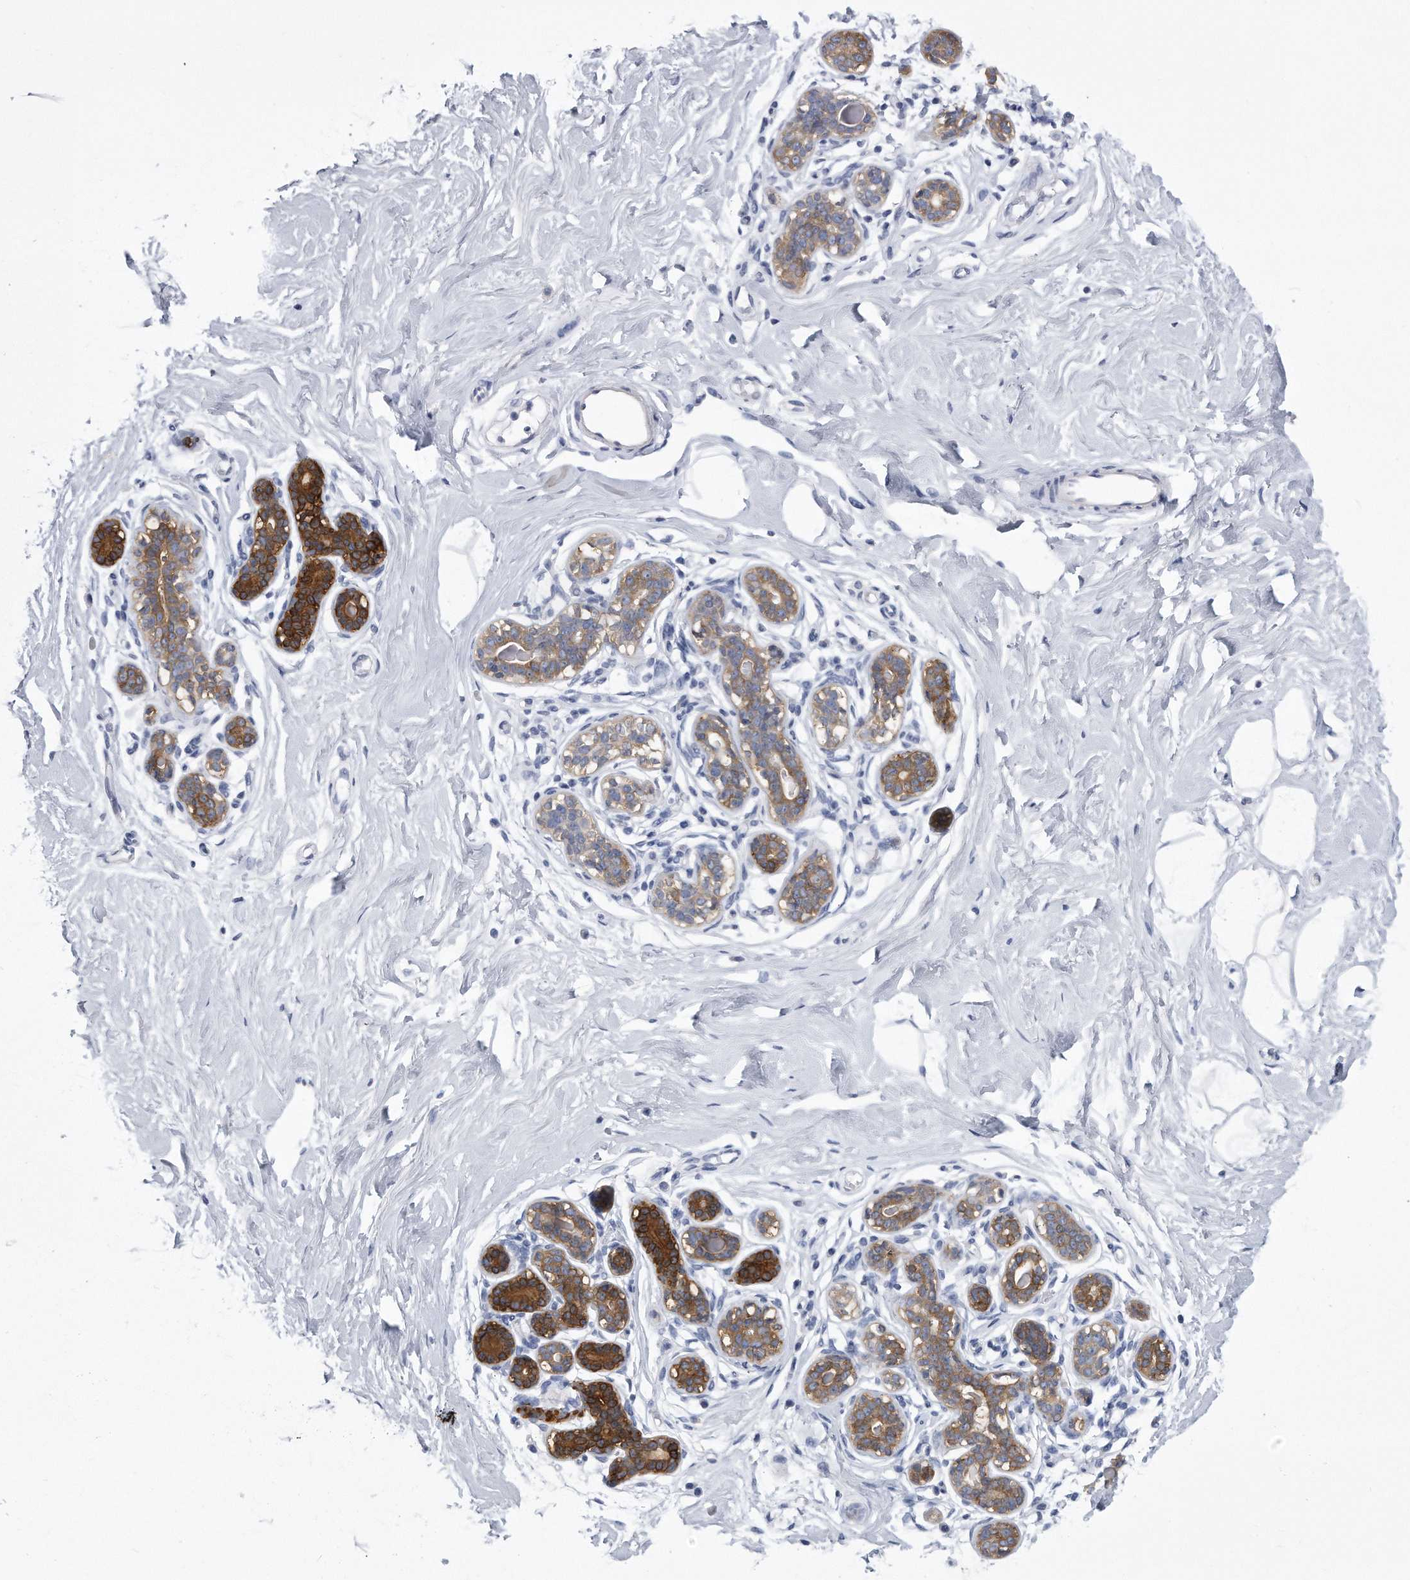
{"staining": {"intensity": "negative", "quantity": "none", "location": "none"}, "tissue": "breast", "cell_type": "Adipocytes", "image_type": "normal", "snomed": [{"axis": "morphology", "description": "Normal tissue, NOS"}, {"axis": "morphology", "description": "Adenoma, NOS"}, {"axis": "topography", "description": "Breast"}], "caption": "Breast was stained to show a protein in brown. There is no significant positivity in adipocytes. The staining was performed using DAB to visualize the protein expression in brown, while the nuclei were stained in blue with hematoxylin (Magnification: 20x).", "gene": "PYGB", "patient": {"sex": "female", "age": 23}}